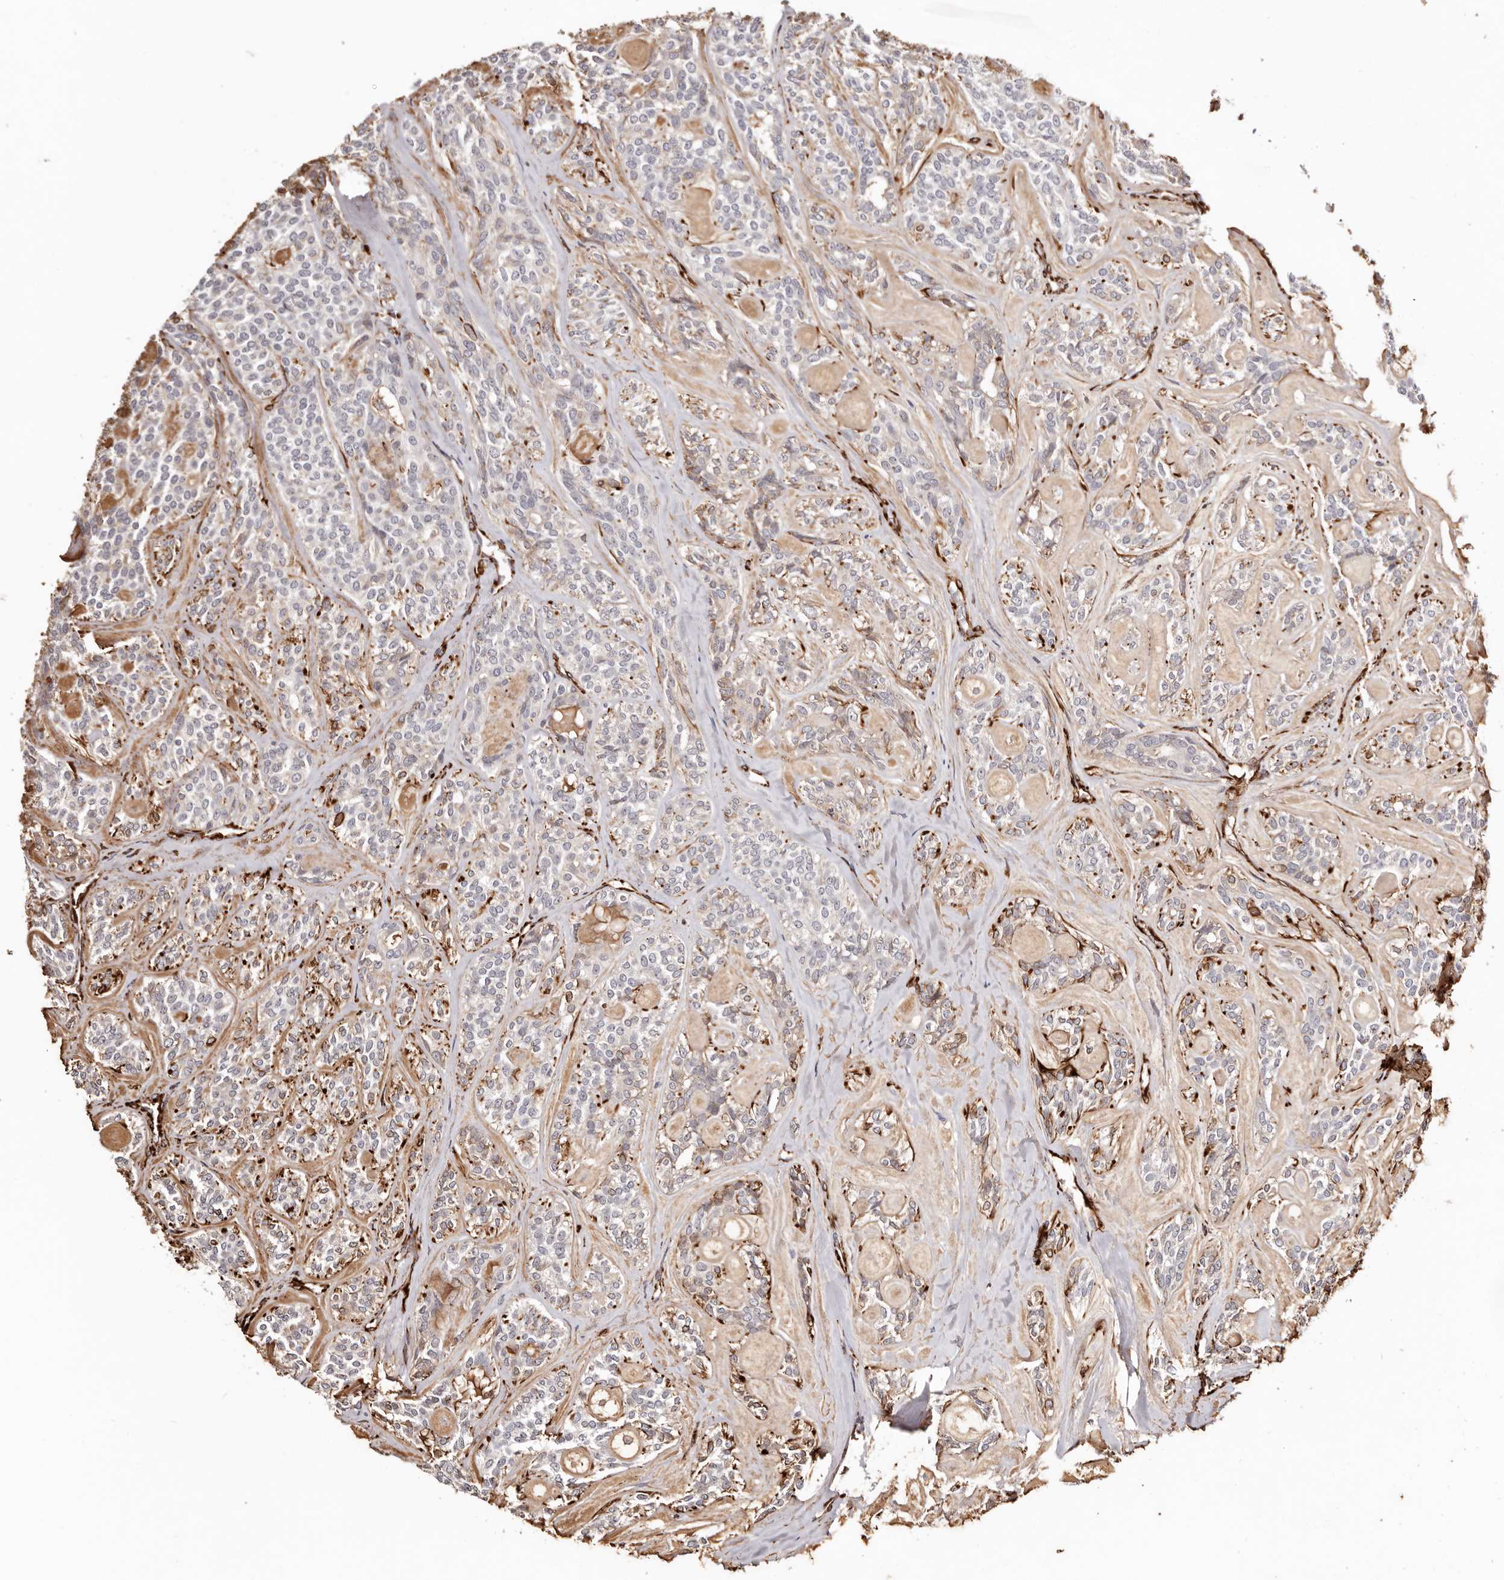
{"staining": {"intensity": "moderate", "quantity": "<25%", "location": "cytoplasmic/membranous"}, "tissue": "head and neck cancer", "cell_type": "Tumor cells", "image_type": "cancer", "snomed": [{"axis": "morphology", "description": "Adenocarcinoma, NOS"}, {"axis": "topography", "description": "Head-Neck"}], "caption": "The image shows a brown stain indicating the presence of a protein in the cytoplasmic/membranous of tumor cells in head and neck adenocarcinoma.", "gene": "ZNF557", "patient": {"sex": "male", "age": 66}}